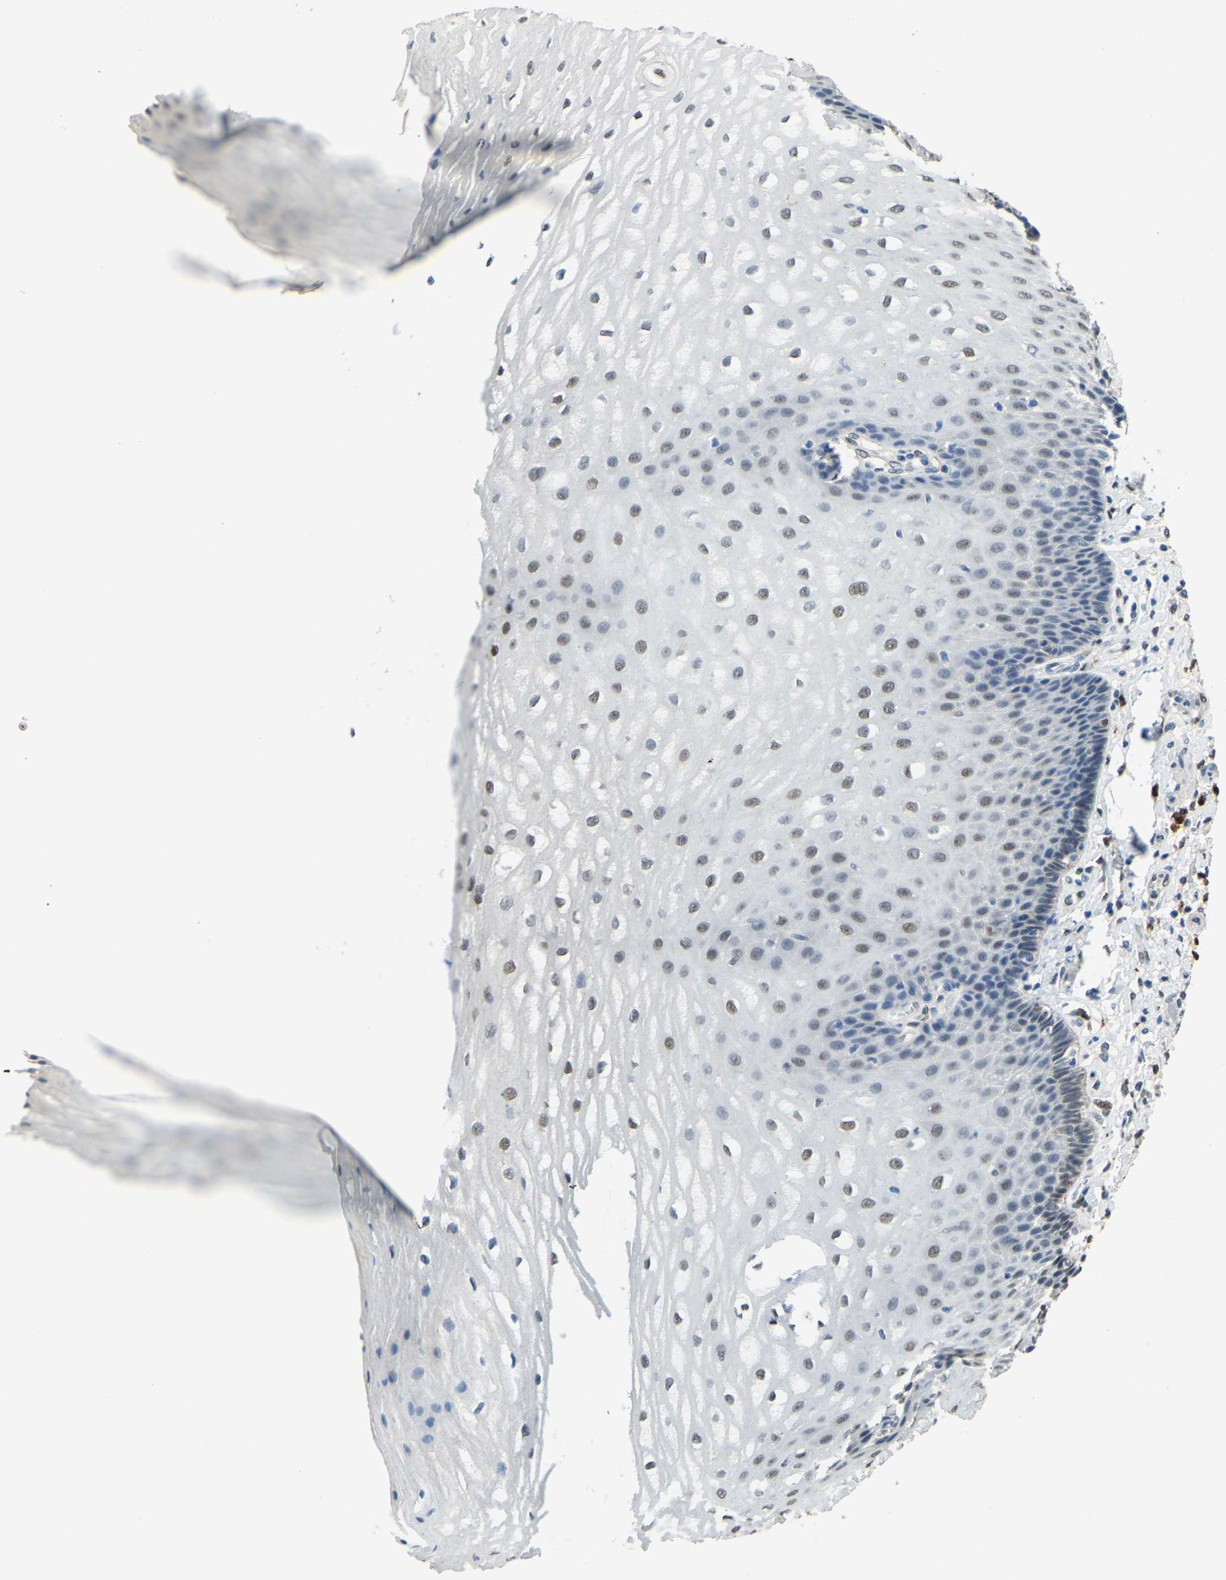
{"staining": {"intensity": "weak", "quantity": "25%-75%", "location": "nuclear"}, "tissue": "esophagus", "cell_type": "Squamous epithelial cells", "image_type": "normal", "snomed": [{"axis": "morphology", "description": "Normal tissue, NOS"}, {"axis": "topography", "description": "Esophagus"}], "caption": "A photomicrograph of human esophagus stained for a protein displays weak nuclear brown staining in squamous epithelial cells. Immunohistochemistry stains the protein of interest in brown and the nuclei are stained blue.", "gene": "NANS", "patient": {"sex": "male", "age": 54}}